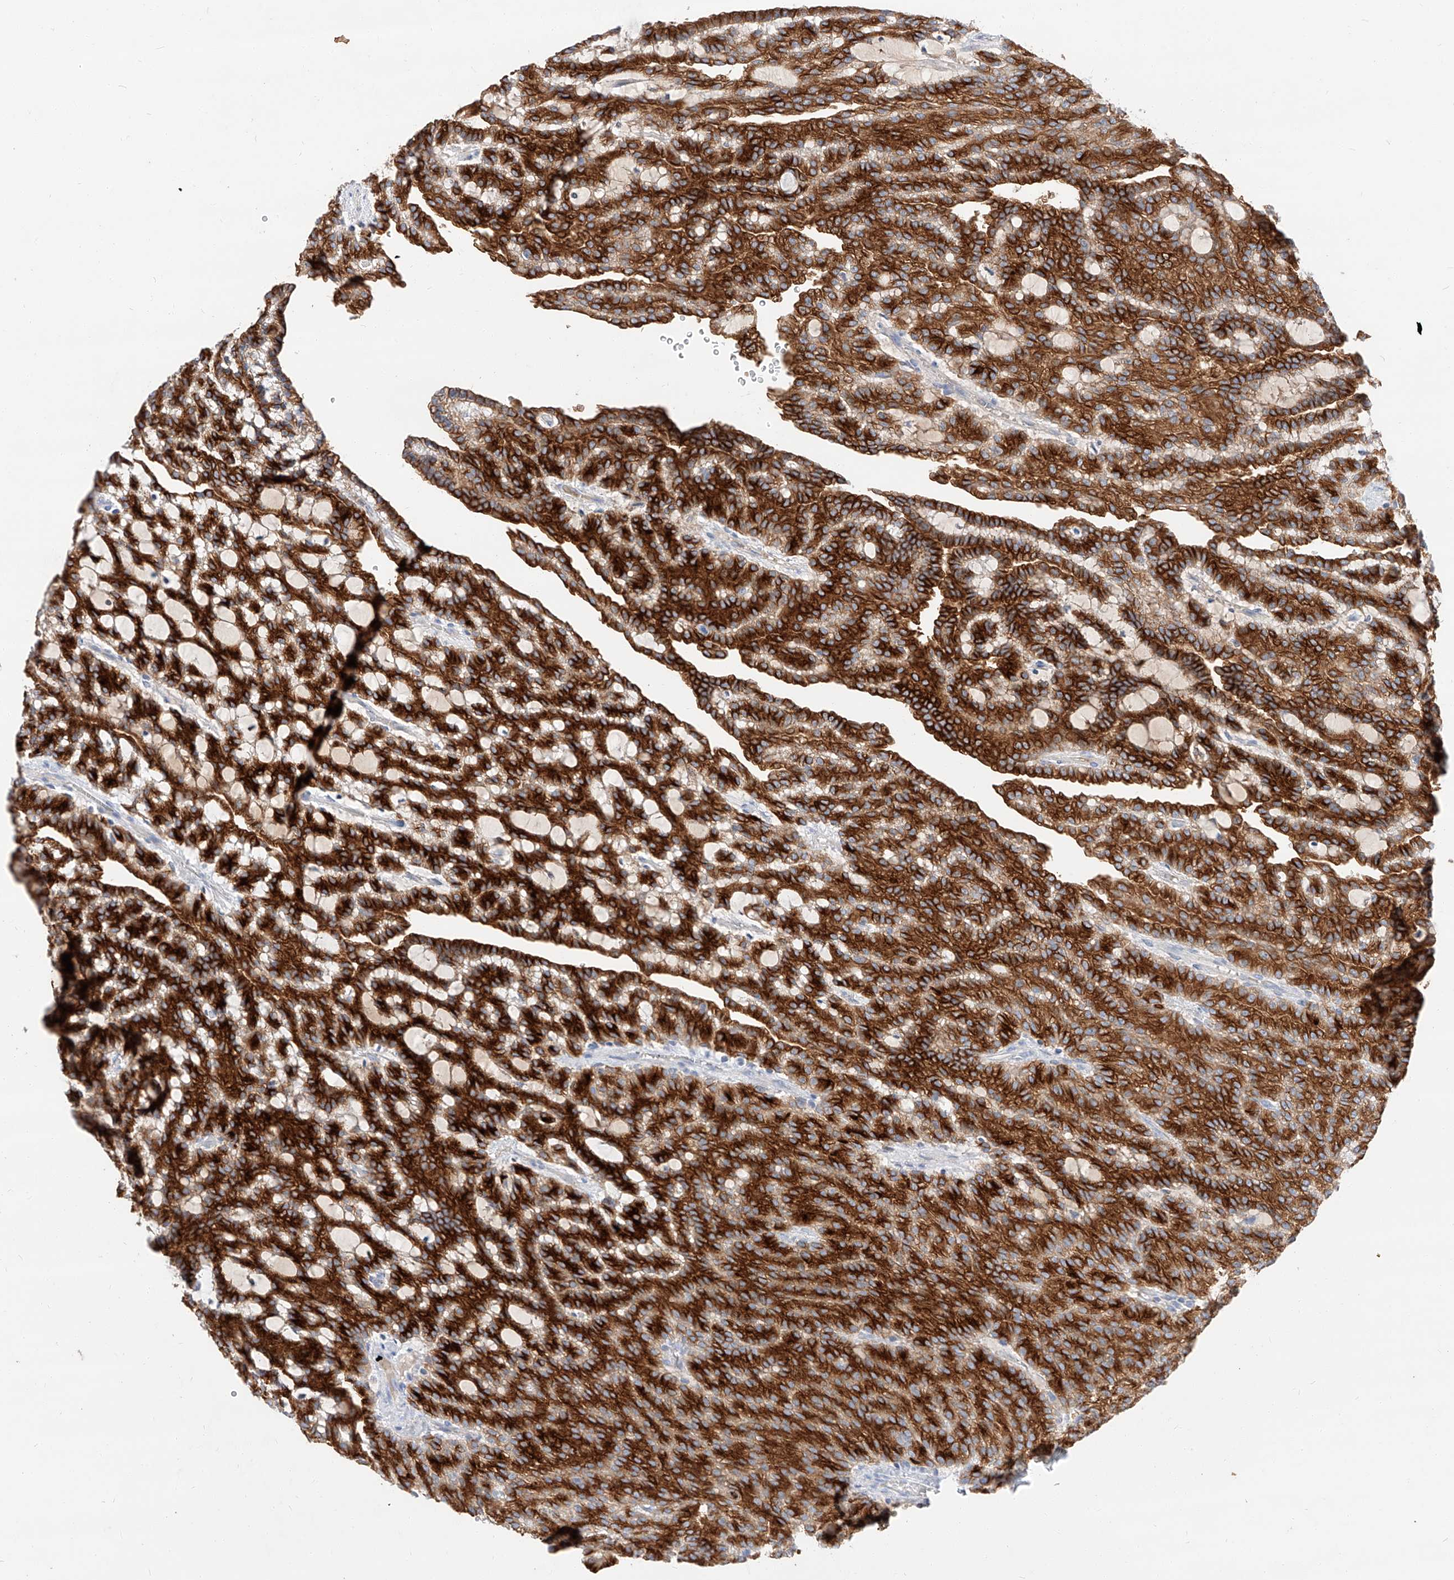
{"staining": {"intensity": "strong", "quantity": ">75%", "location": "cytoplasmic/membranous"}, "tissue": "renal cancer", "cell_type": "Tumor cells", "image_type": "cancer", "snomed": [{"axis": "morphology", "description": "Adenocarcinoma, NOS"}, {"axis": "topography", "description": "Kidney"}], "caption": "DAB (3,3'-diaminobenzidine) immunohistochemical staining of renal adenocarcinoma shows strong cytoplasmic/membranous protein expression in approximately >75% of tumor cells. (DAB IHC with brightfield microscopy, high magnification).", "gene": "MAP7", "patient": {"sex": "male", "age": 63}}